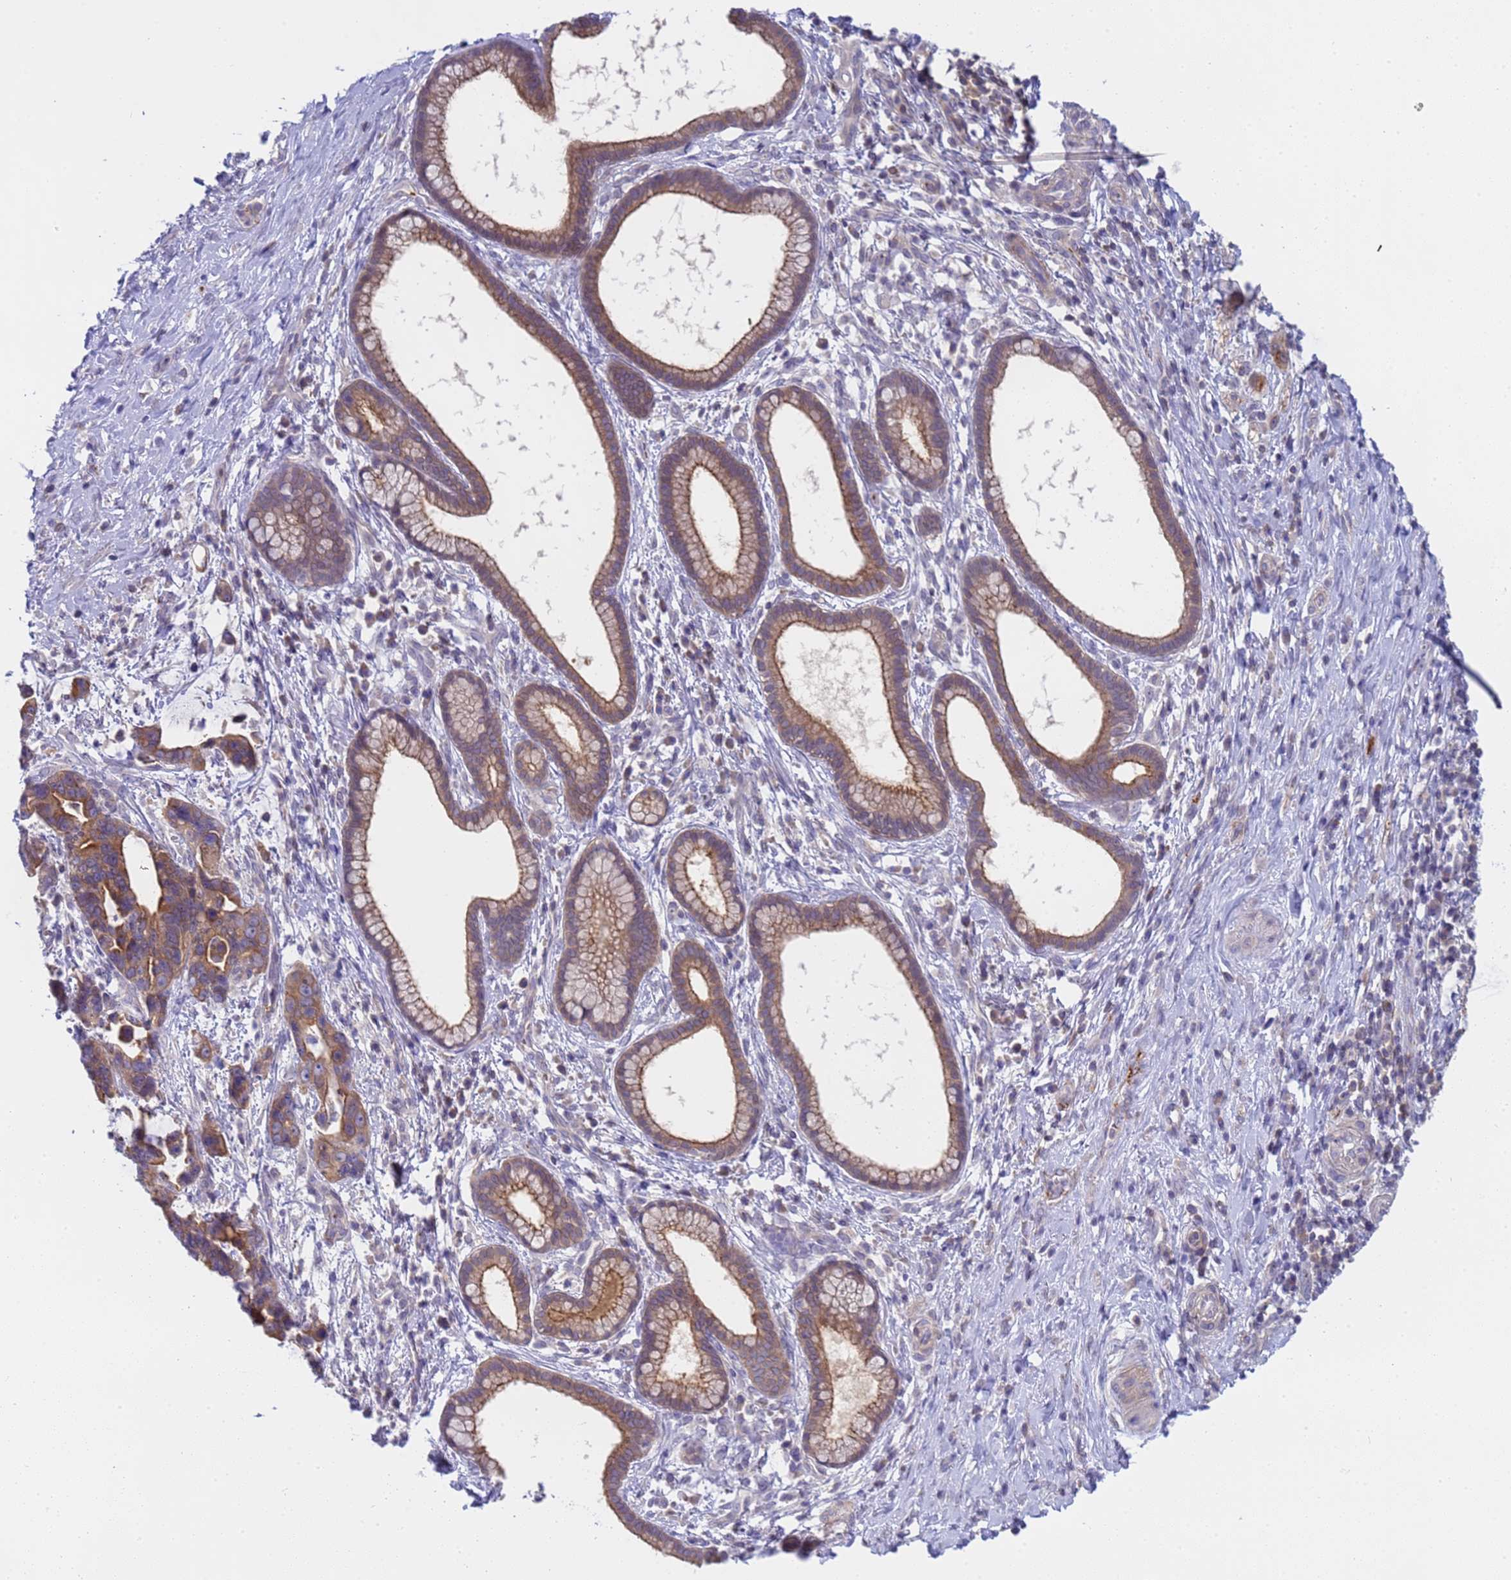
{"staining": {"intensity": "moderate", "quantity": "25%-75%", "location": "cytoplasmic/membranous"}, "tissue": "pancreatic cancer", "cell_type": "Tumor cells", "image_type": "cancer", "snomed": [{"axis": "morphology", "description": "Adenocarcinoma, NOS"}, {"axis": "topography", "description": "Pancreas"}], "caption": "Tumor cells reveal moderate cytoplasmic/membranous staining in about 25%-75% of cells in pancreatic adenocarcinoma.", "gene": "CAPN7", "patient": {"sex": "female", "age": 83}}